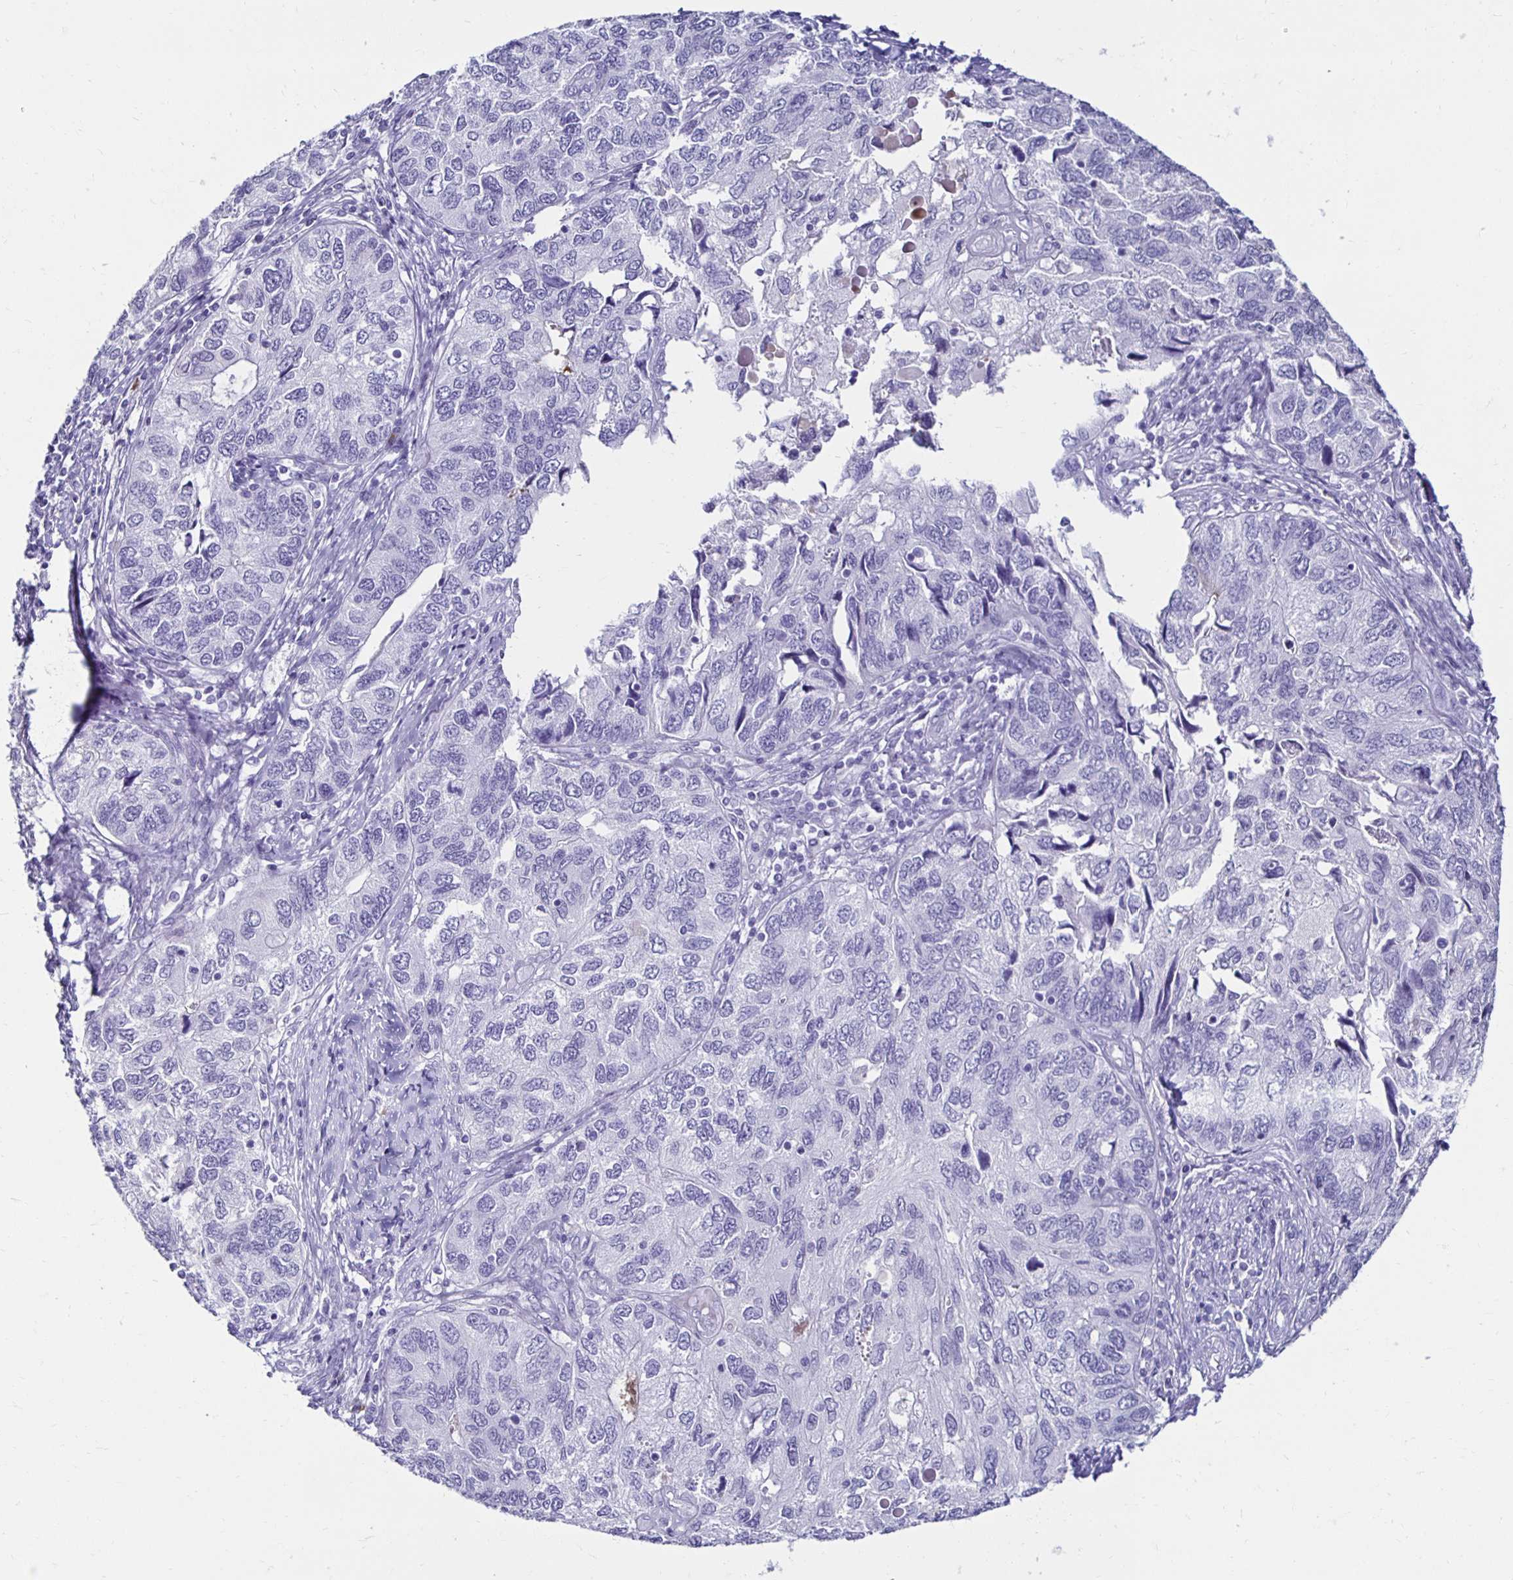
{"staining": {"intensity": "negative", "quantity": "none", "location": "none"}, "tissue": "endometrial cancer", "cell_type": "Tumor cells", "image_type": "cancer", "snomed": [{"axis": "morphology", "description": "Carcinoma, NOS"}, {"axis": "topography", "description": "Uterus"}], "caption": "Histopathology image shows no protein positivity in tumor cells of endometrial cancer tissue.", "gene": "CST5", "patient": {"sex": "female", "age": 76}}